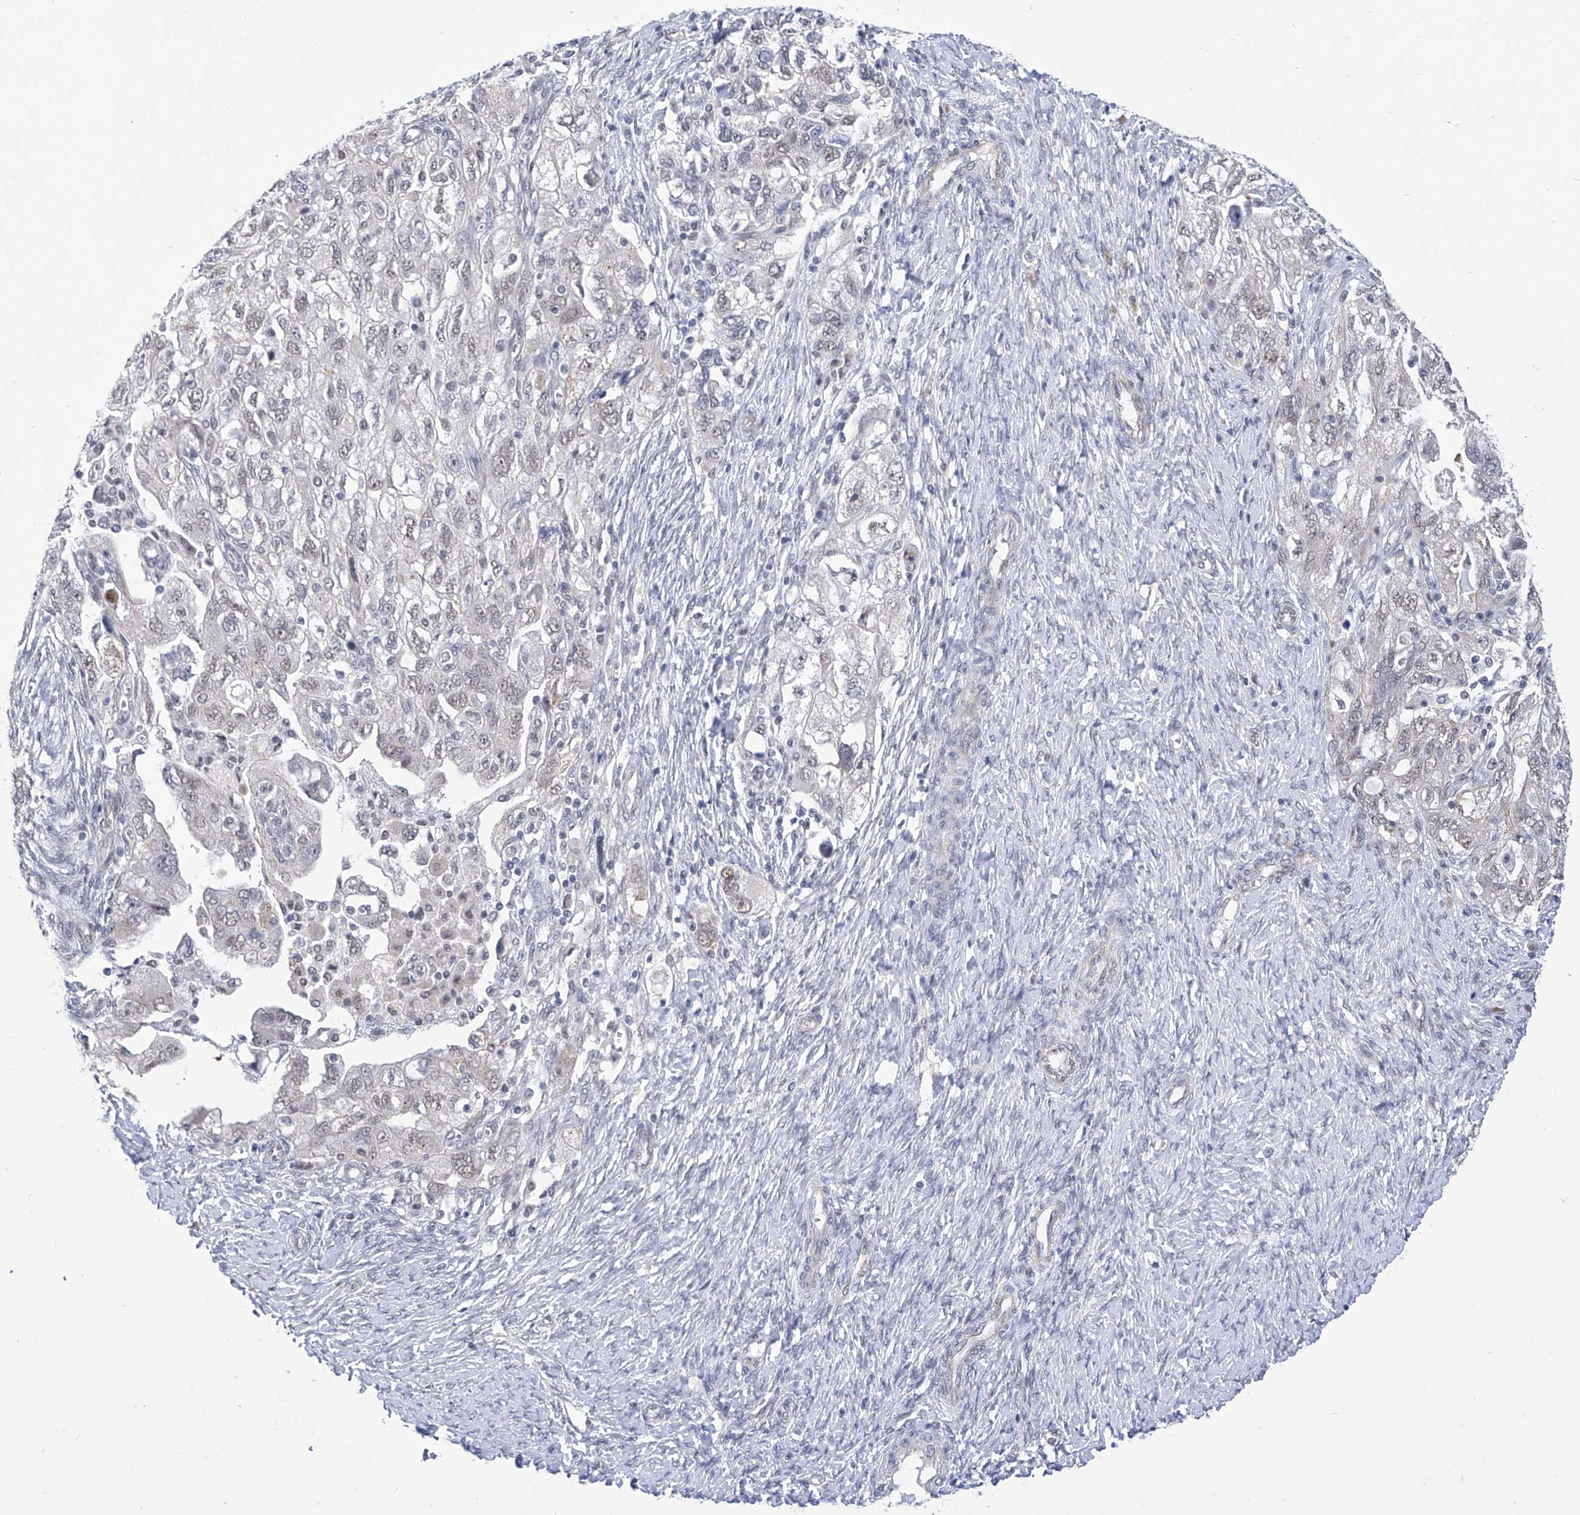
{"staining": {"intensity": "negative", "quantity": "none", "location": "none"}, "tissue": "ovarian cancer", "cell_type": "Tumor cells", "image_type": "cancer", "snomed": [{"axis": "morphology", "description": "Carcinoma, NOS"}, {"axis": "morphology", "description": "Cystadenocarcinoma, serous, NOS"}, {"axis": "topography", "description": "Ovary"}], "caption": "Tumor cells are negative for protein expression in human ovarian cancer.", "gene": "SART1", "patient": {"sex": "female", "age": 69}}